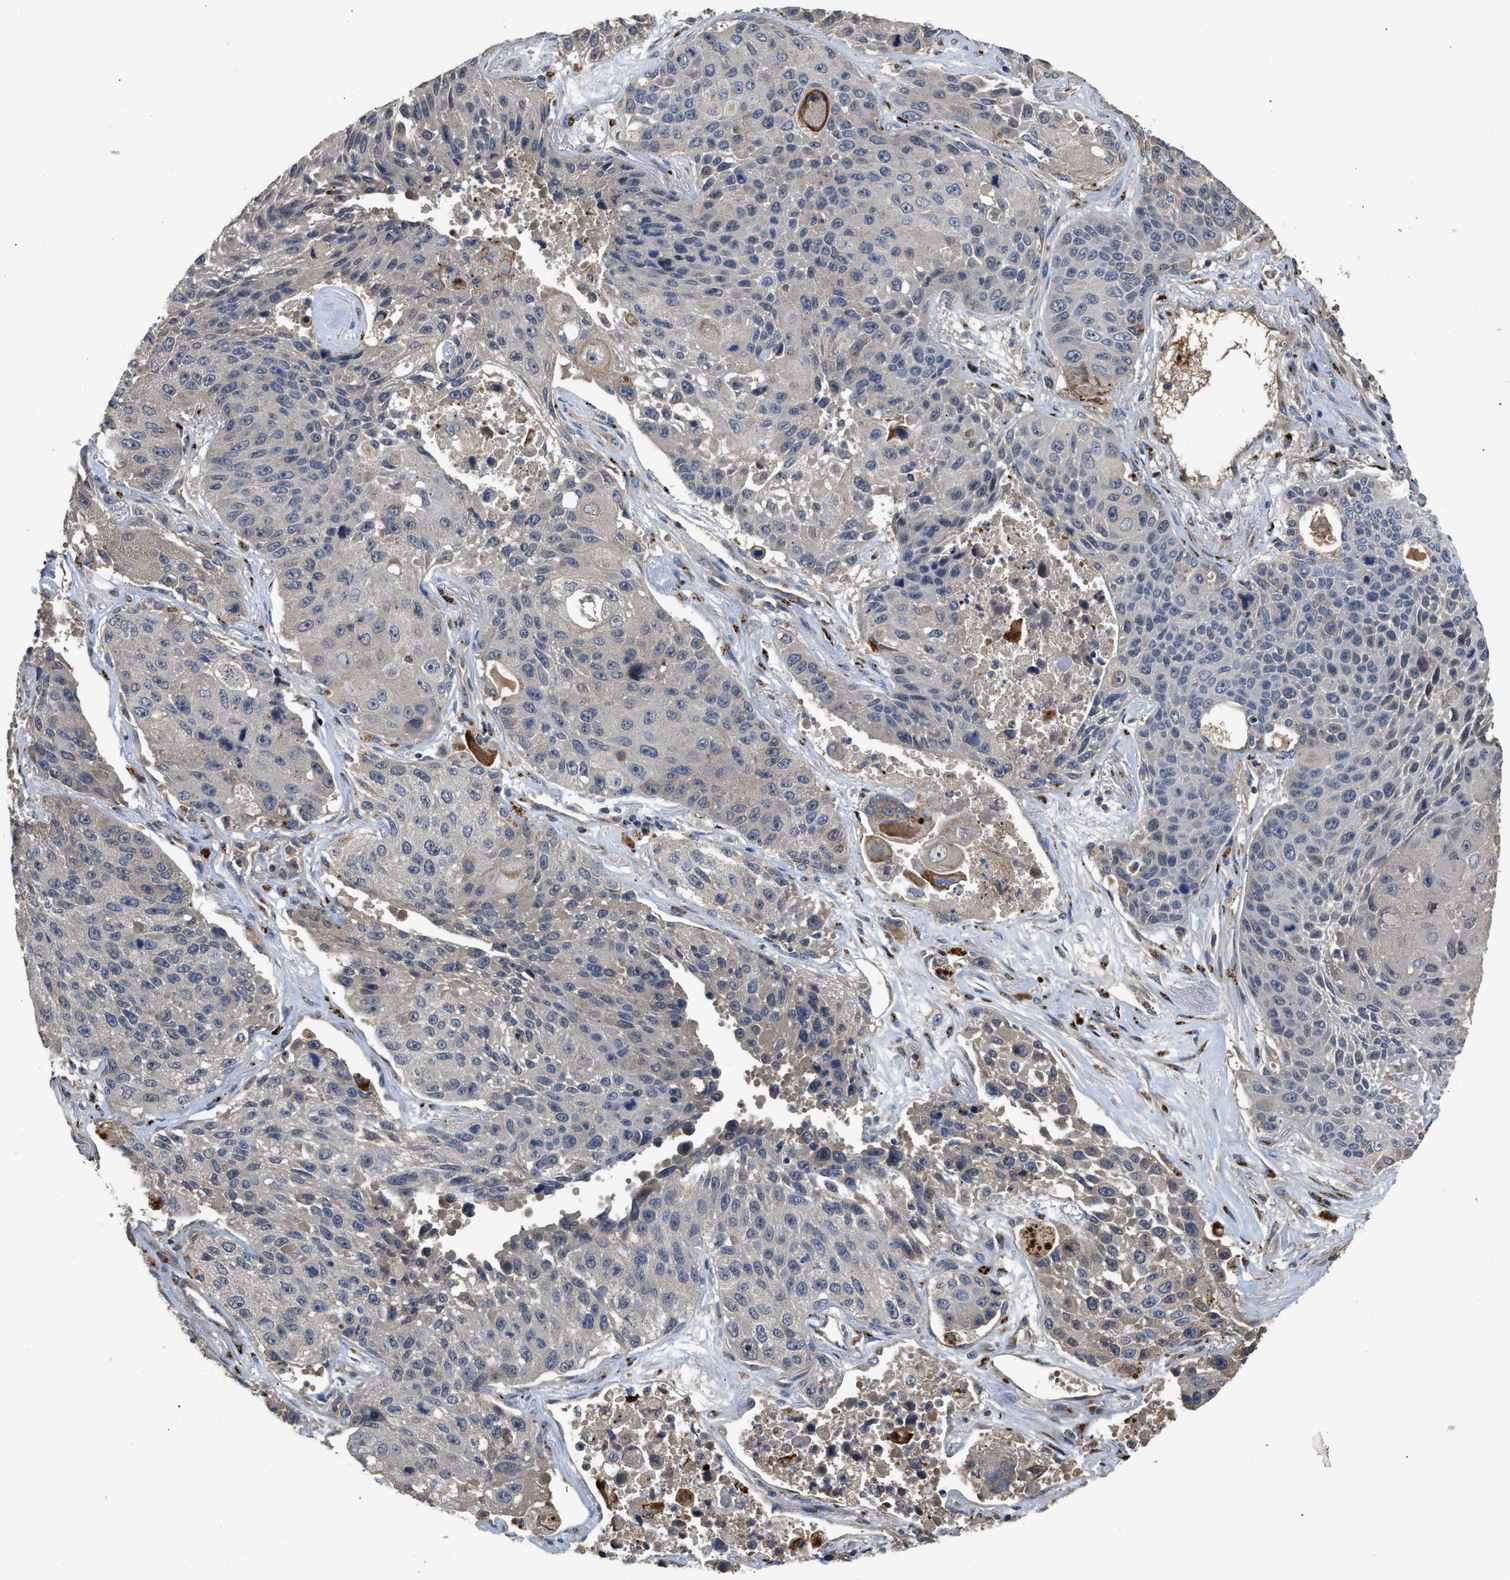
{"staining": {"intensity": "negative", "quantity": "none", "location": "none"}, "tissue": "lung cancer", "cell_type": "Tumor cells", "image_type": "cancer", "snomed": [{"axis": "morphology", "description": "Squamous cell carcinoma, NOS"}, {"axis": "topography", "description": "Lung"}], "caption": "A high-resolution photomicrograph shows immunohistochemistry staining of squamous cell carcinoma (lung), which demonstrates no significant positivity in tumor cells.", "gene": "SIK2", "patient": {"sex": "male", "age": 61}}